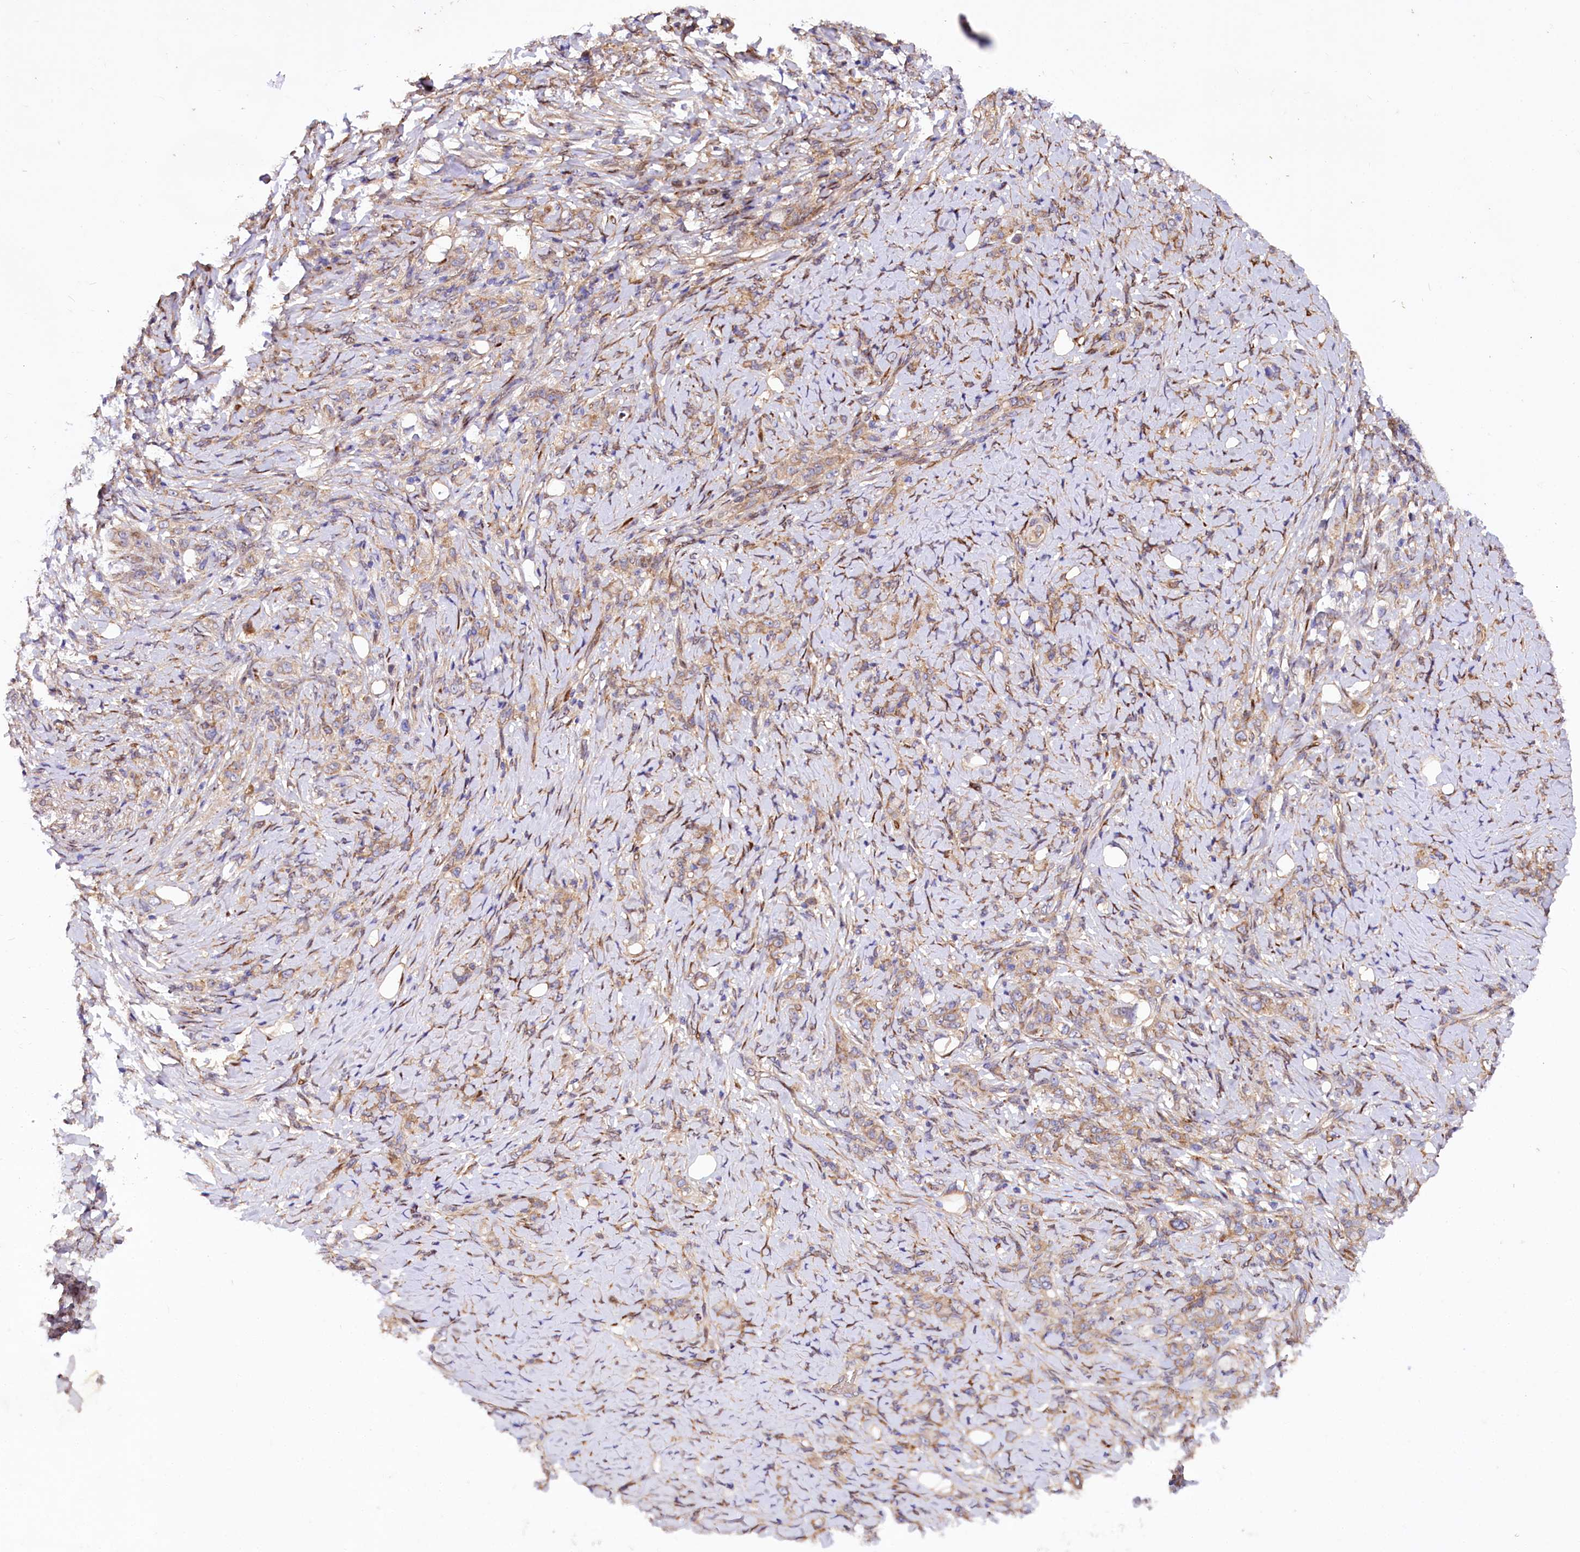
{"staining": {"intensity": "moderate", "quantity": ">75%", "location": "cytoplasmic/membranous"}, "tissue": "stomach cancer", "cell_type": "Tumor cells", "image_type": "cancer", "snomed": [{"axis": "morphology", "description": "Adenocarcinoma, NOS"}, {"axis": "topography", "description": "Stomach"}], "caption": "Protein staining exhibits moderate cytoplasmic/membranous staining in approximately >75% of tumor cells in adenocarcinoma (stomach). (Brightfield microscopy of DAB IHC at high magnification).", "gene": "PDZRN3", "patient": {"sex": "female", "age": 79}}